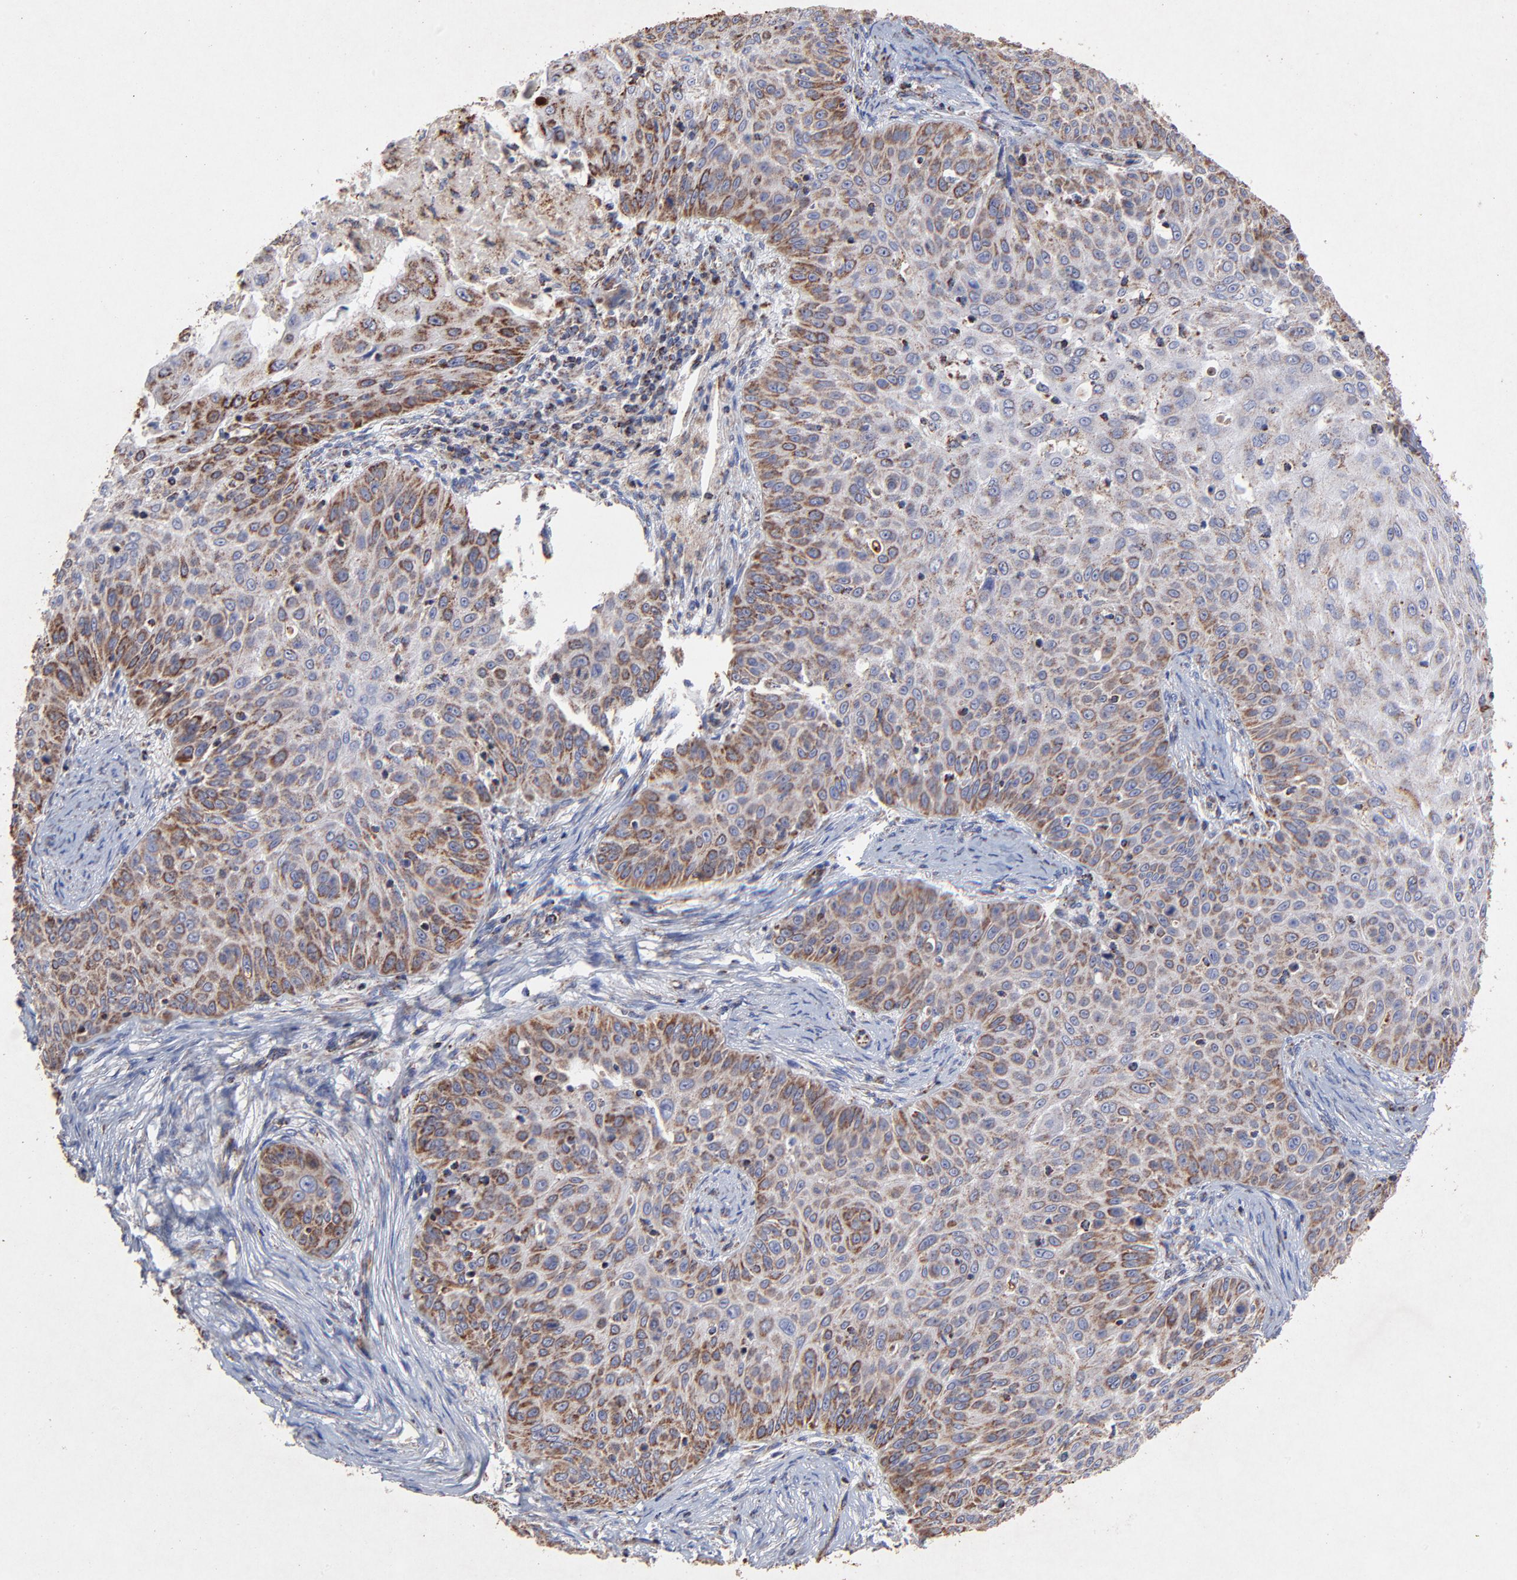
{"staining": {"intensity": "moderate", "quantity": ">75%", "location": "cytoplasmic/membranous"}, "tissue": "skin cancer", "cell_type": "Tumor cells", "image_type": "cancer", "snomed": [{"axis": "morphology", "description": "Squamous cell carcinoma, NOS"}, {"axis": "topography", "description": "Skin"}], "caption": "Immunohistochemical staining of human skin cancer (squamous cell carcinoma) reveals medium levels of moderate cytoplasmic/membranous staining in about >75% of tumor cells.", "gene": "SSBP1", "patient": {"sex": "male", "age": 82}}